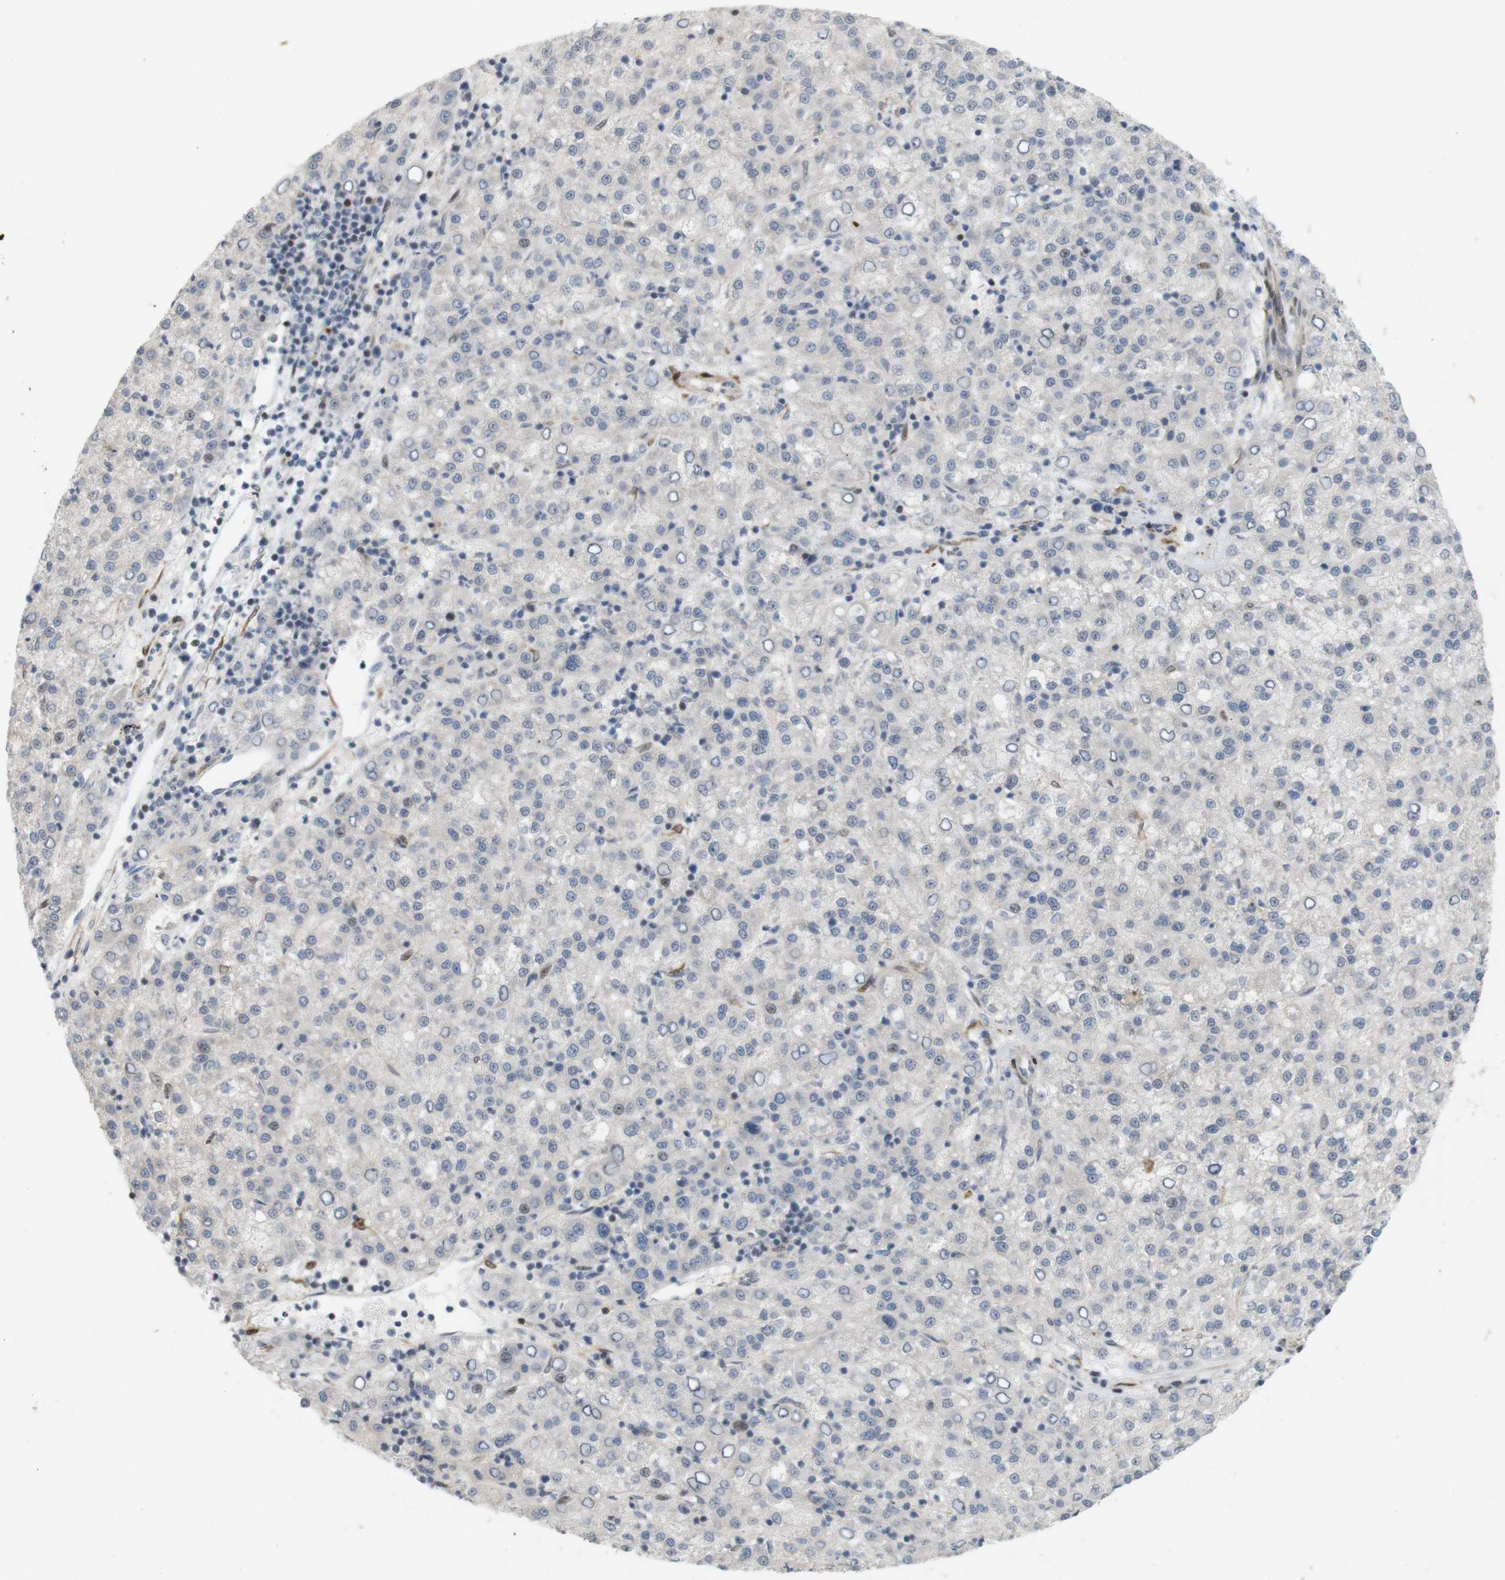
{"staining": {"intensity": "negative", "quantity": "none", "location": "none"}, "tissue": "liver cancer", "cell_type": "Tumor cells", "image_type": "cancer", "snomed": [{"axis": "morphology", "description": "Carcinoma, Hepatocellular, NOS"}, {"axis": "topography", "description": "Liver"}], "caption": "Human liver hepatocellular carcinoma stained for a protein using immunohistochemistry exhibits no positivity in tumor cells.", "gene": "PPP1R14A", "patient": {"sex": "female", "age": 58}}